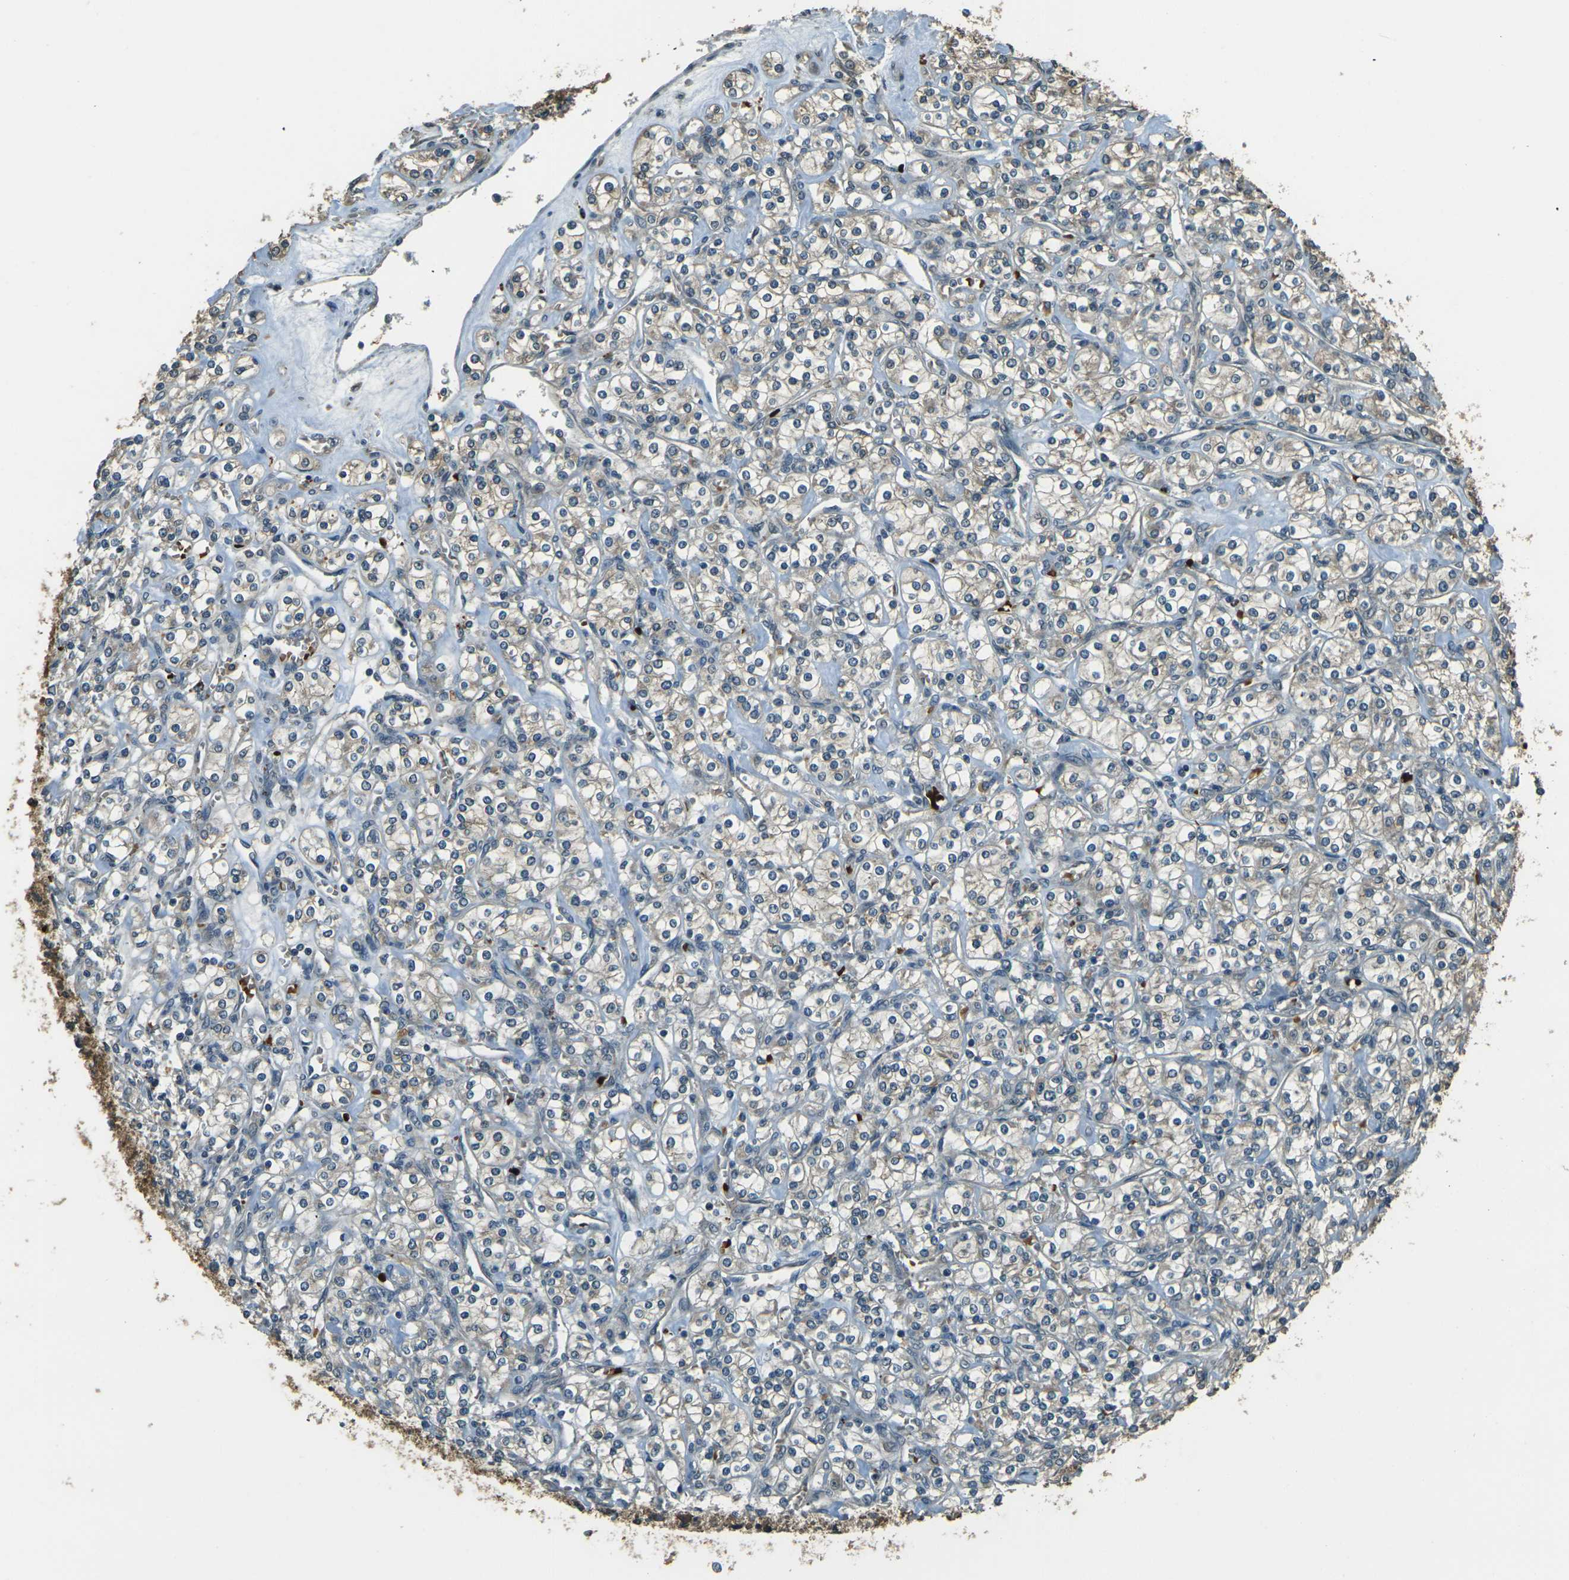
{"staining": {"intensity": "weak", "quantity": ">75%", "location": "cytoplasmic/membranous"}, "tissue": "renal cancer", "cell_type": "Tumor cells", "image_type": "cancer", "snomed": [{"axis": "morphology", "description": "Adenocarcinoma, NOS"}, {"axis": "topography", "description": "Kidney"}], "caption": "Protein analysis of adenocarcinoma (renal) tissue exhibits weak cytoplasmic/membranous expression in approximately >75% of tumor cells.", "gene": "TOR1A", "patient": {"sex": "male", "age": 77}}